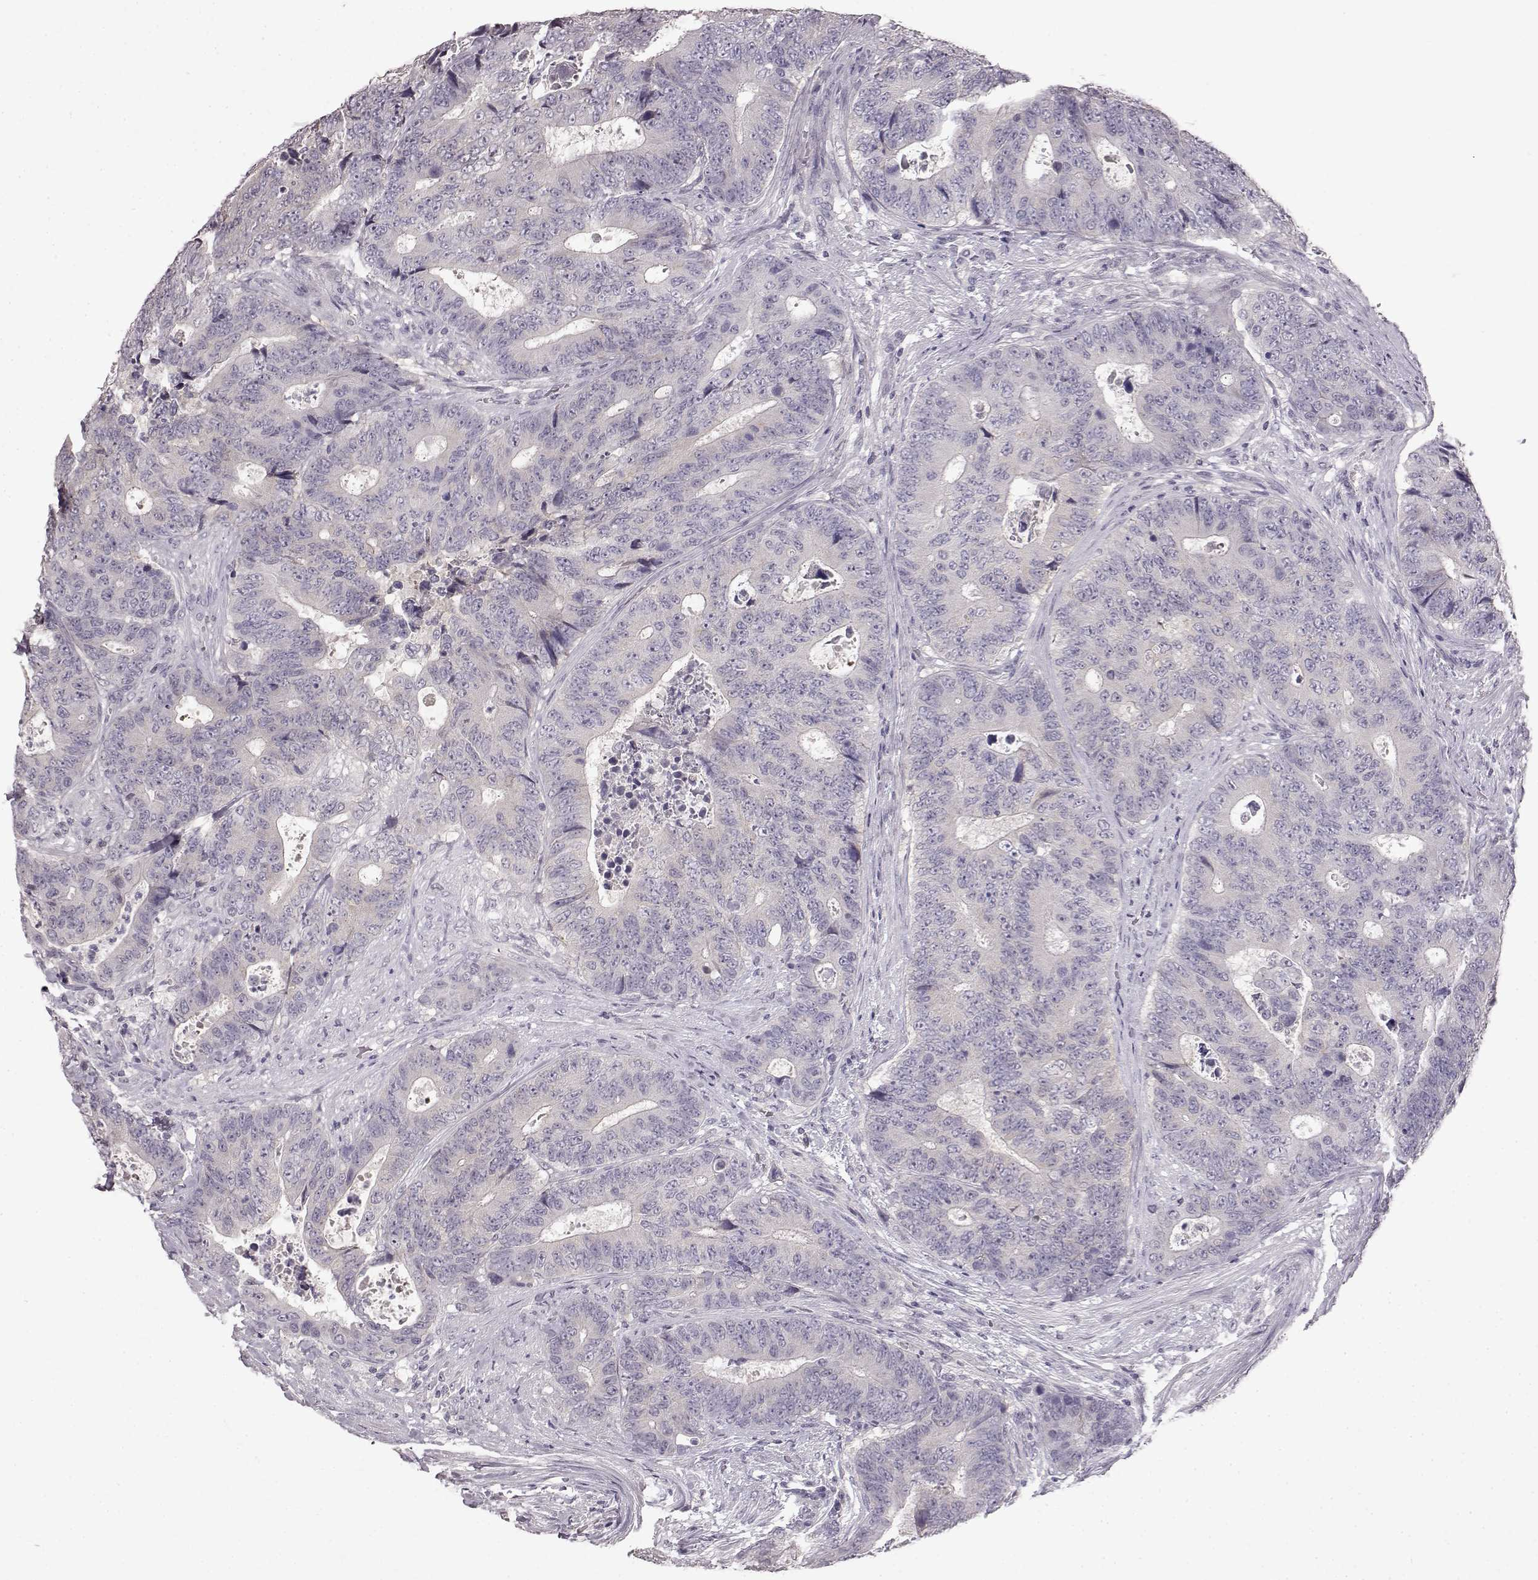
{"staining": {"intensity": "negative", "quantity": "none", "location": "none"}, "tissue": "colorectal cancer", "cell_type": "Tumor cells", "image_type": "cancer", "snomed": [{"axis": "morphology", "description": "Adenocarcinoma, NOS"}, {"axis": "topography", "description": "Colon"}], "caption": "This is an IHC image of human colorectal adenocarcinoma. There is no staining in tumor cells.", "gene": "SPAG17", "patient": {"sex": "female", "age": 48}}